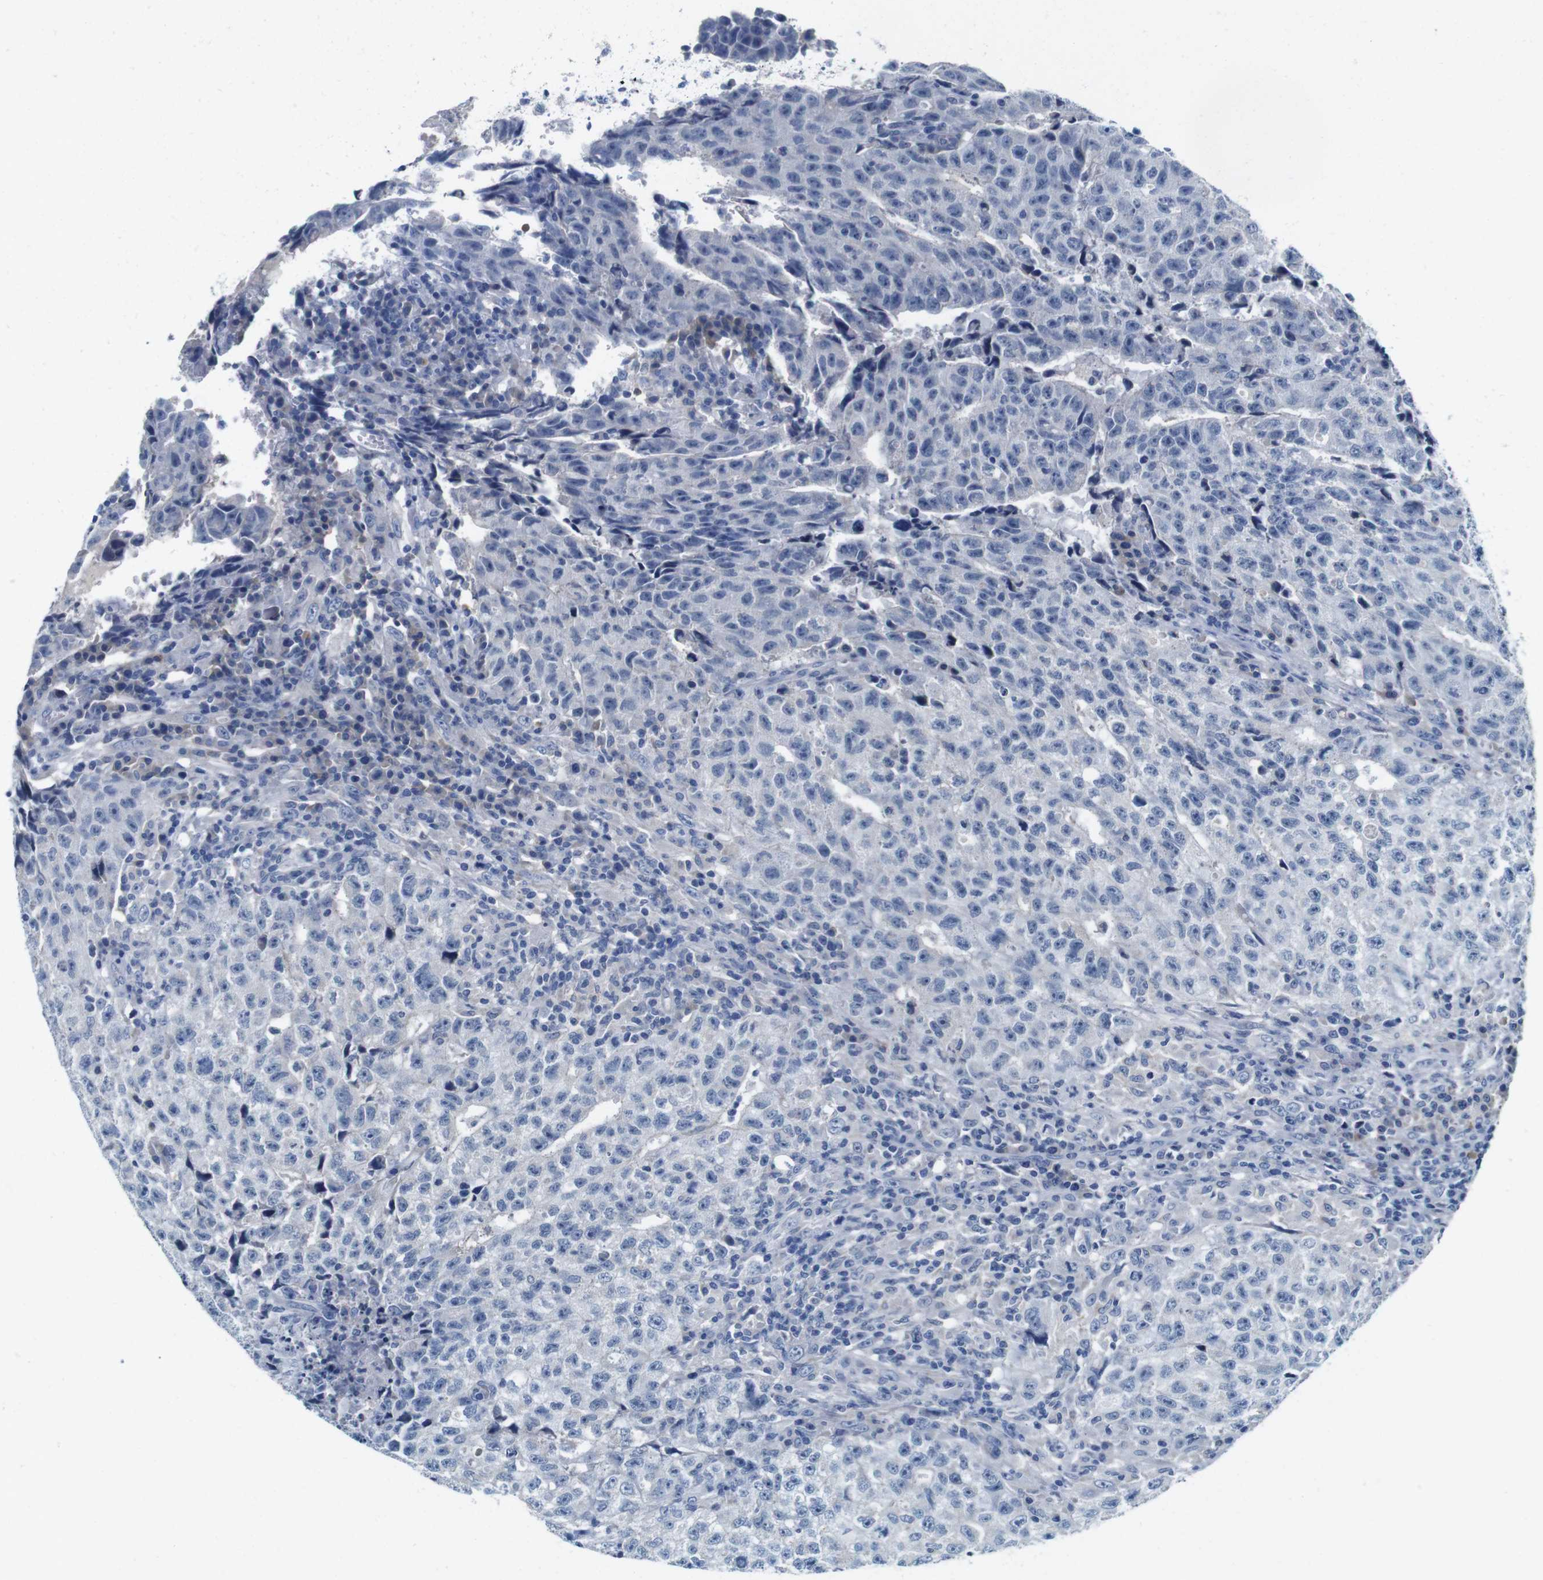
{"staining": {"intensity": "negative", "quantity": "none", "location": "none"}, "tissue": "testis cancer", "cell_type": "Tumor cells", "image_type": "cancer", "snomed": [{"axis": "morphology", "description": "Necrosis, NOS"}, {"axis": "morphology", "description": "Carcinoma, Embryonal, NOS"}, {"axis": "topography", "description": "Testis"}], "caption": "Immunohistochemical staining of testis cancer exhibits no significant expression in tumor cells. The staining is performed using DAB (3,3'-diaminobenzidine) brown chromogen with nuclei counter-stained in using hematoxylin.", "gene": "IGSF8", "patient": {"sex": "male", "age": 19}}